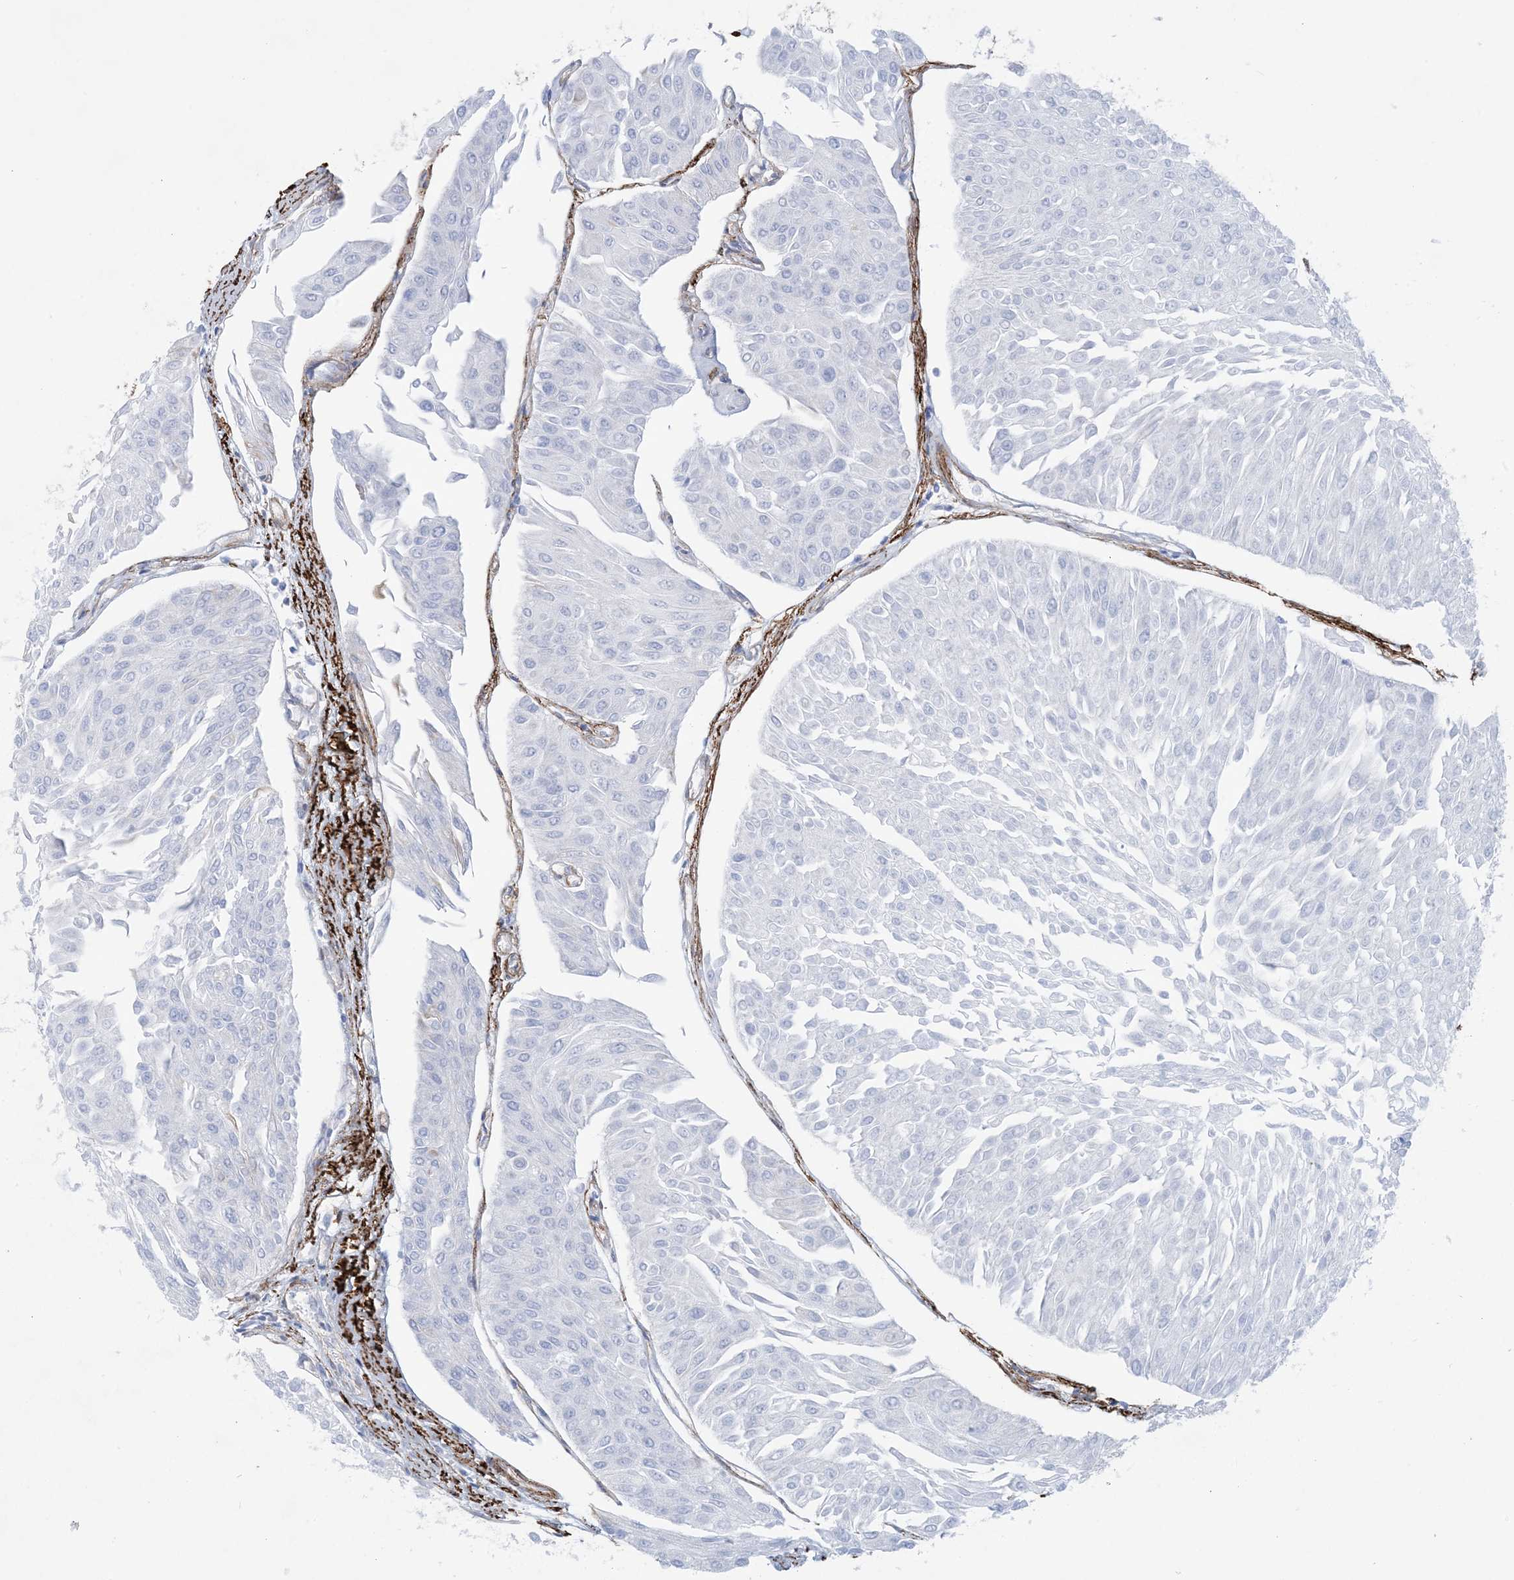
{"staining": {"intensity": "negative", "quantity": "none", "location": "none"}, "tissue": "urothelial cancer", "cell_type": "Tumor cells", "image_type": "cancer", "snomed": [{"axis": "morphology", "description": "Urothelial carcinoma, Low grade"}, {"axis": "topography", "description": "Urinary bladder"}], "caption": "Image shows no significant protein staining in tumor cells of urothelial cancer.", "gene": "SHANK1", "patient": {"sex": "male", "age": 67}}